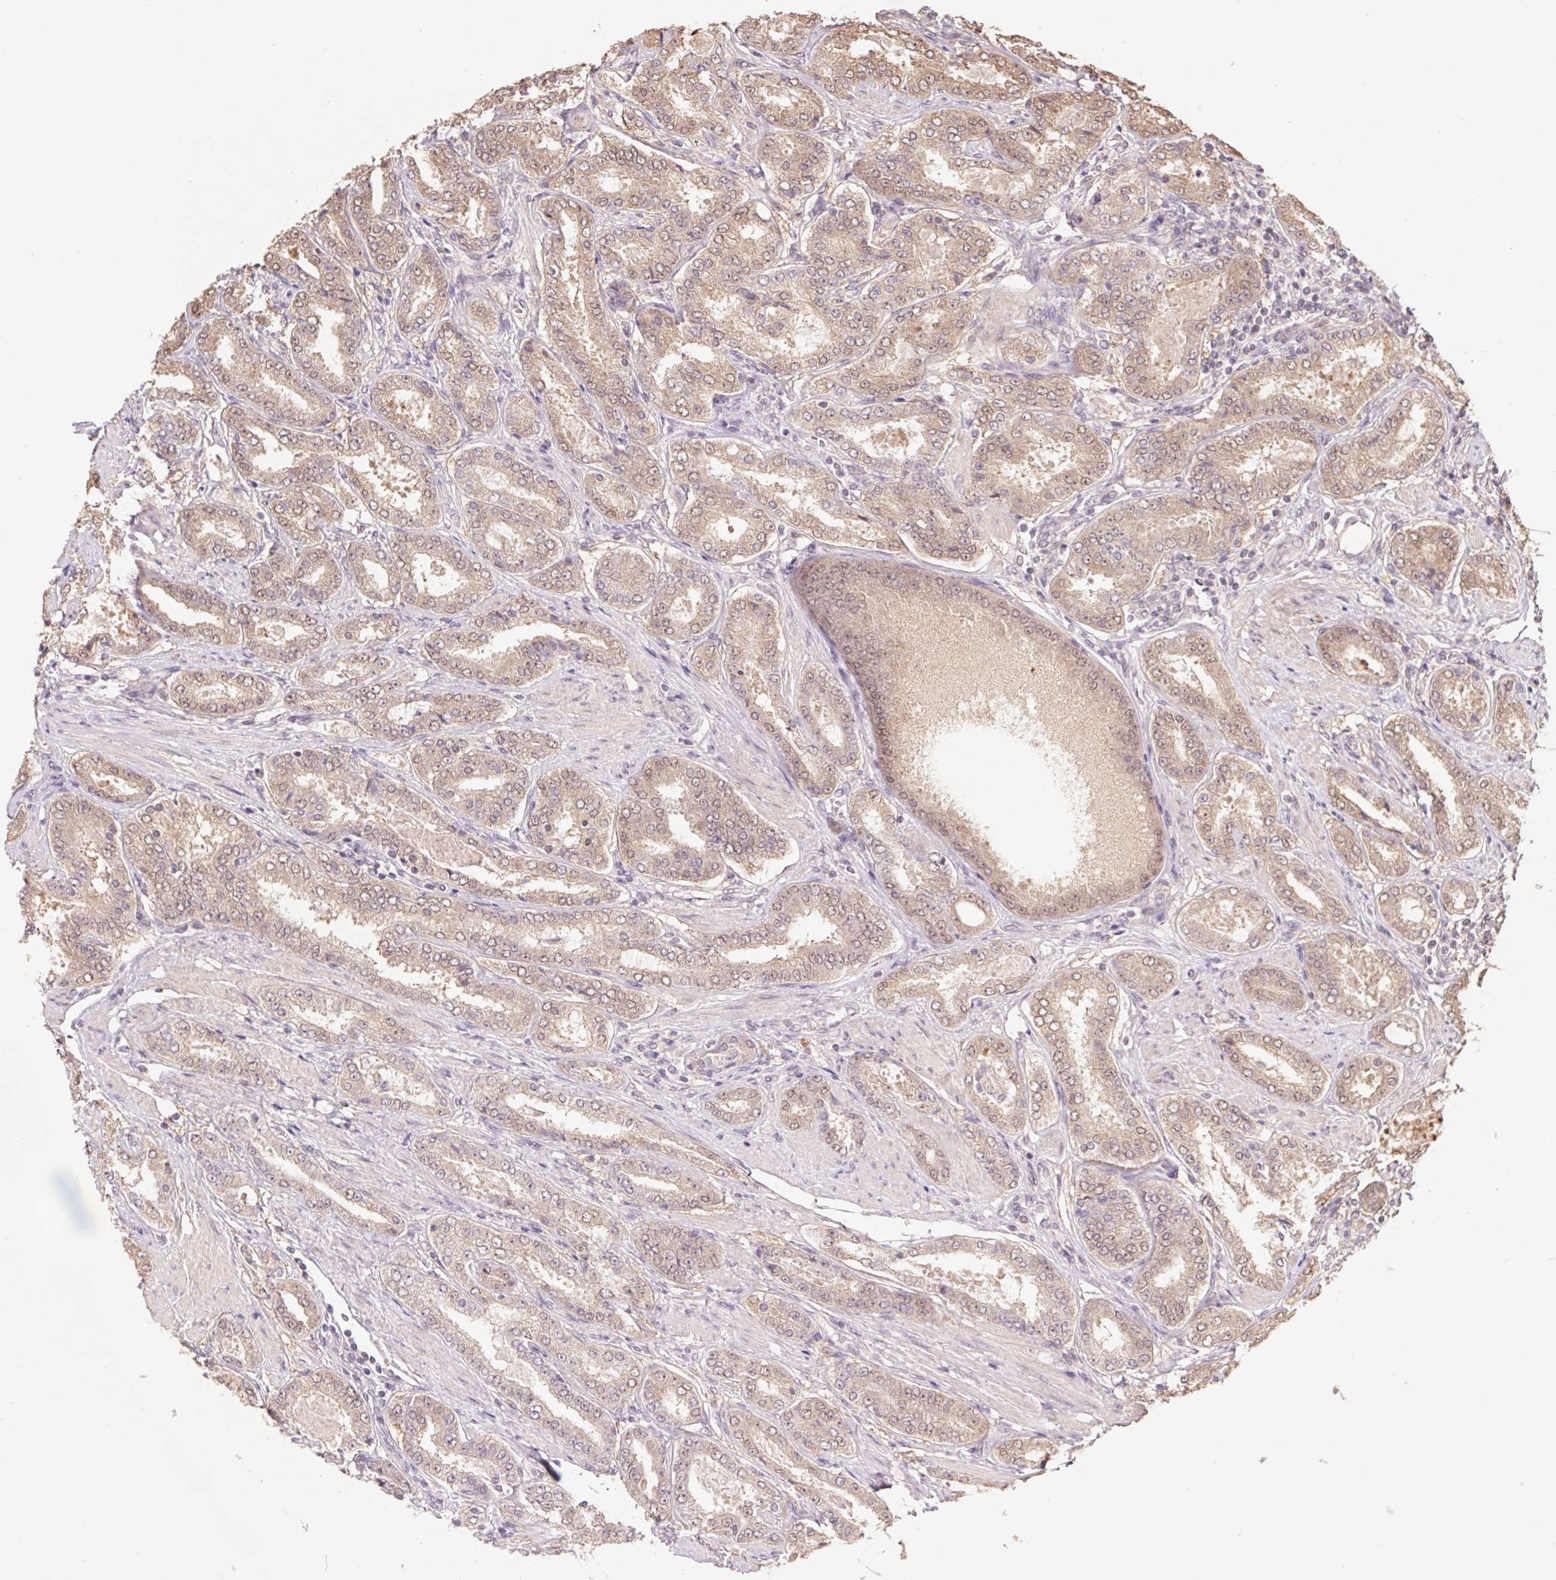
{"staining": {"intensity": "moderate", "quantity": "25%-75%", "location": "cytoplasmic/membranous,nuclear"}, "tissue": "prostate cancer", "cell_type": "Tumor cells", "image_type": "cancer", "snomed": [{"axis": "morphology", "description": "Adenocarcinoma, High grade"}, {"axis": "topography", "description": "Prostate"}], "caption": "IHC (DAB) staining of prostate cancer (adenocarcinoma (high-grade)) exhibits moderate cytoplasmic/membranous and nuclear protein expression in approximately 25%-75% of tumor cells.", "gene": "CUTA", "patient": {"sex": "male", "age": 63}}